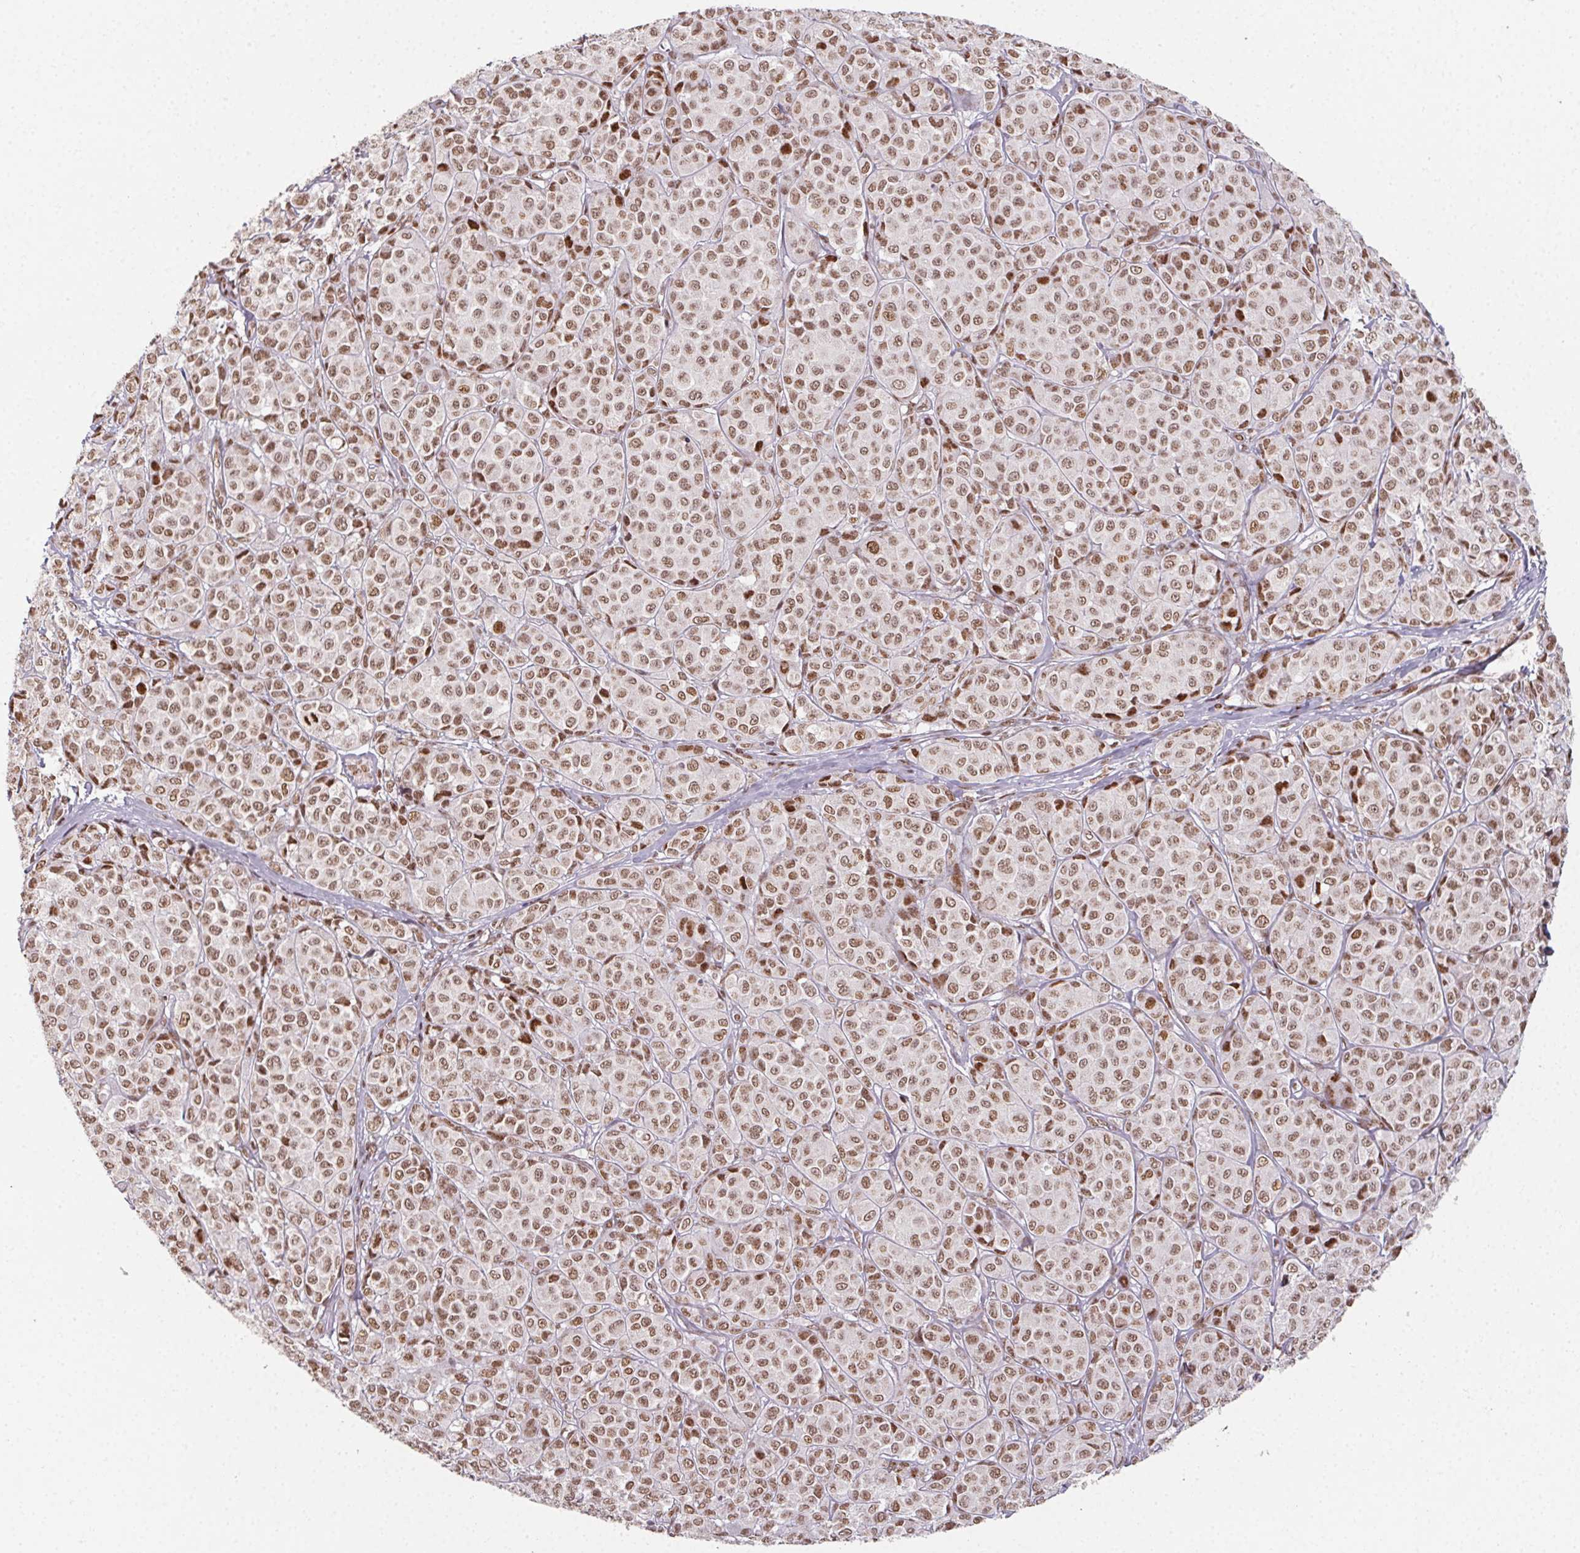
{"staining": {"intensity": "moderate", "quantity": ">75%", "location": "nuclear"}, "tissue": "melanoma", "cell_type": "Tumor cells", "image_type": "cancer", "snomed": [{"axis": "morphology", "description": "Malignant melanoma, NOS"}, {"axis": "topography", "description": "Skin"}], "caption": "Human malignant melanoma stained for a protein (brown) exhibits moderate nuclear positive staining in approximately >75% of tumor cells.", "gene": "KMT2A", "patient": {"sex": "male", "age": 89}}